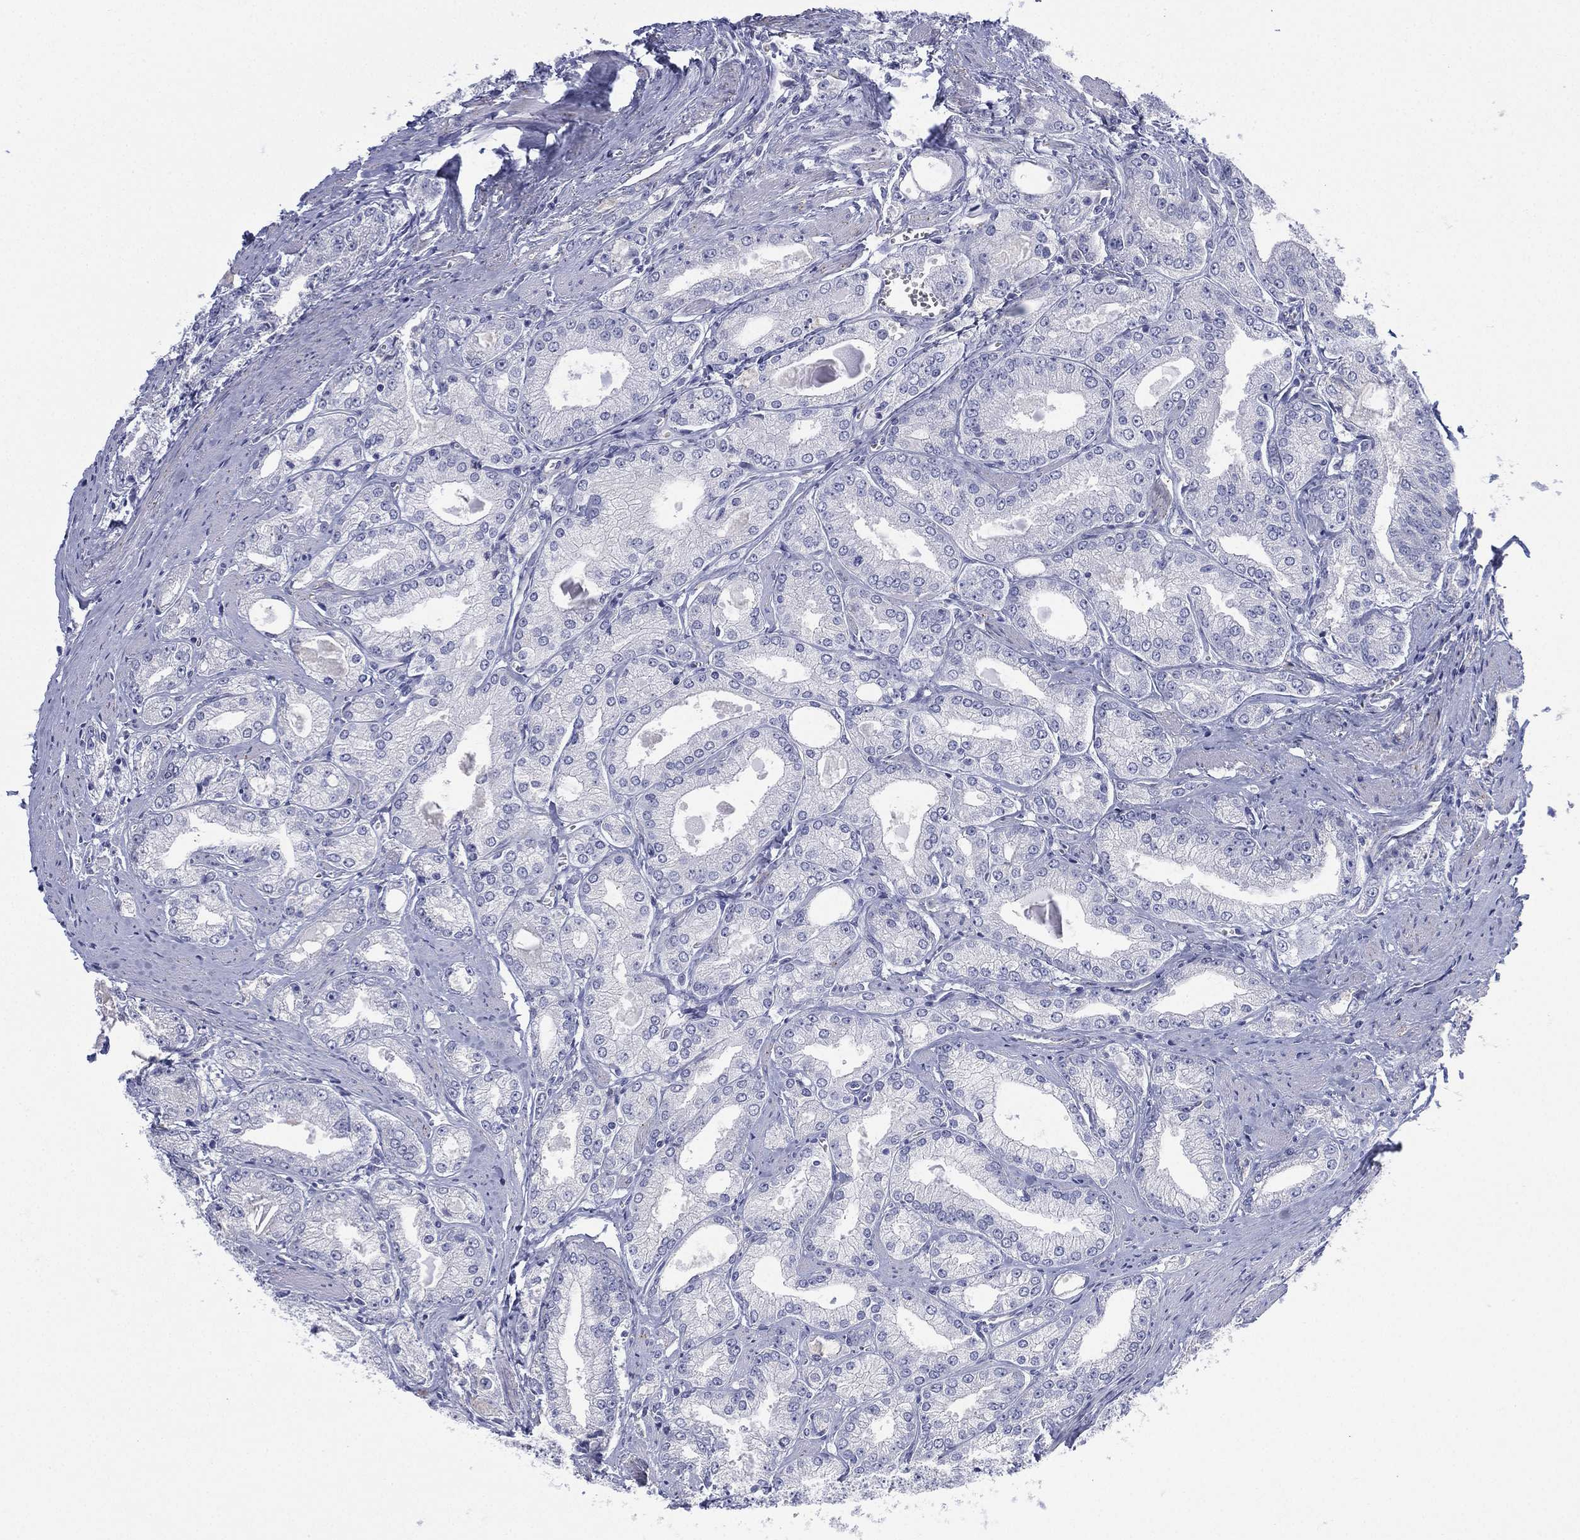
{"staining": {"intensity": "negative", "quantity": "none", "location": "none"}, "tissue": "prostate cancer", "cell_type": "Tumor cells", "image_type": "cancer", "snomed": [{"axis": "morphology", "description": "Adenocarcinoma, NOS"}, {"axis": "morphology", "description": "Adenocarcinoma, High grade"}, {"axis": "topography", "description": "Prostate"}], "caption": "Tumor cells are negative for brown protein staining in prostate adenocarcinoma.", "gene": "CYP2D6", "patient": {"sex": "male", "age": 70}}